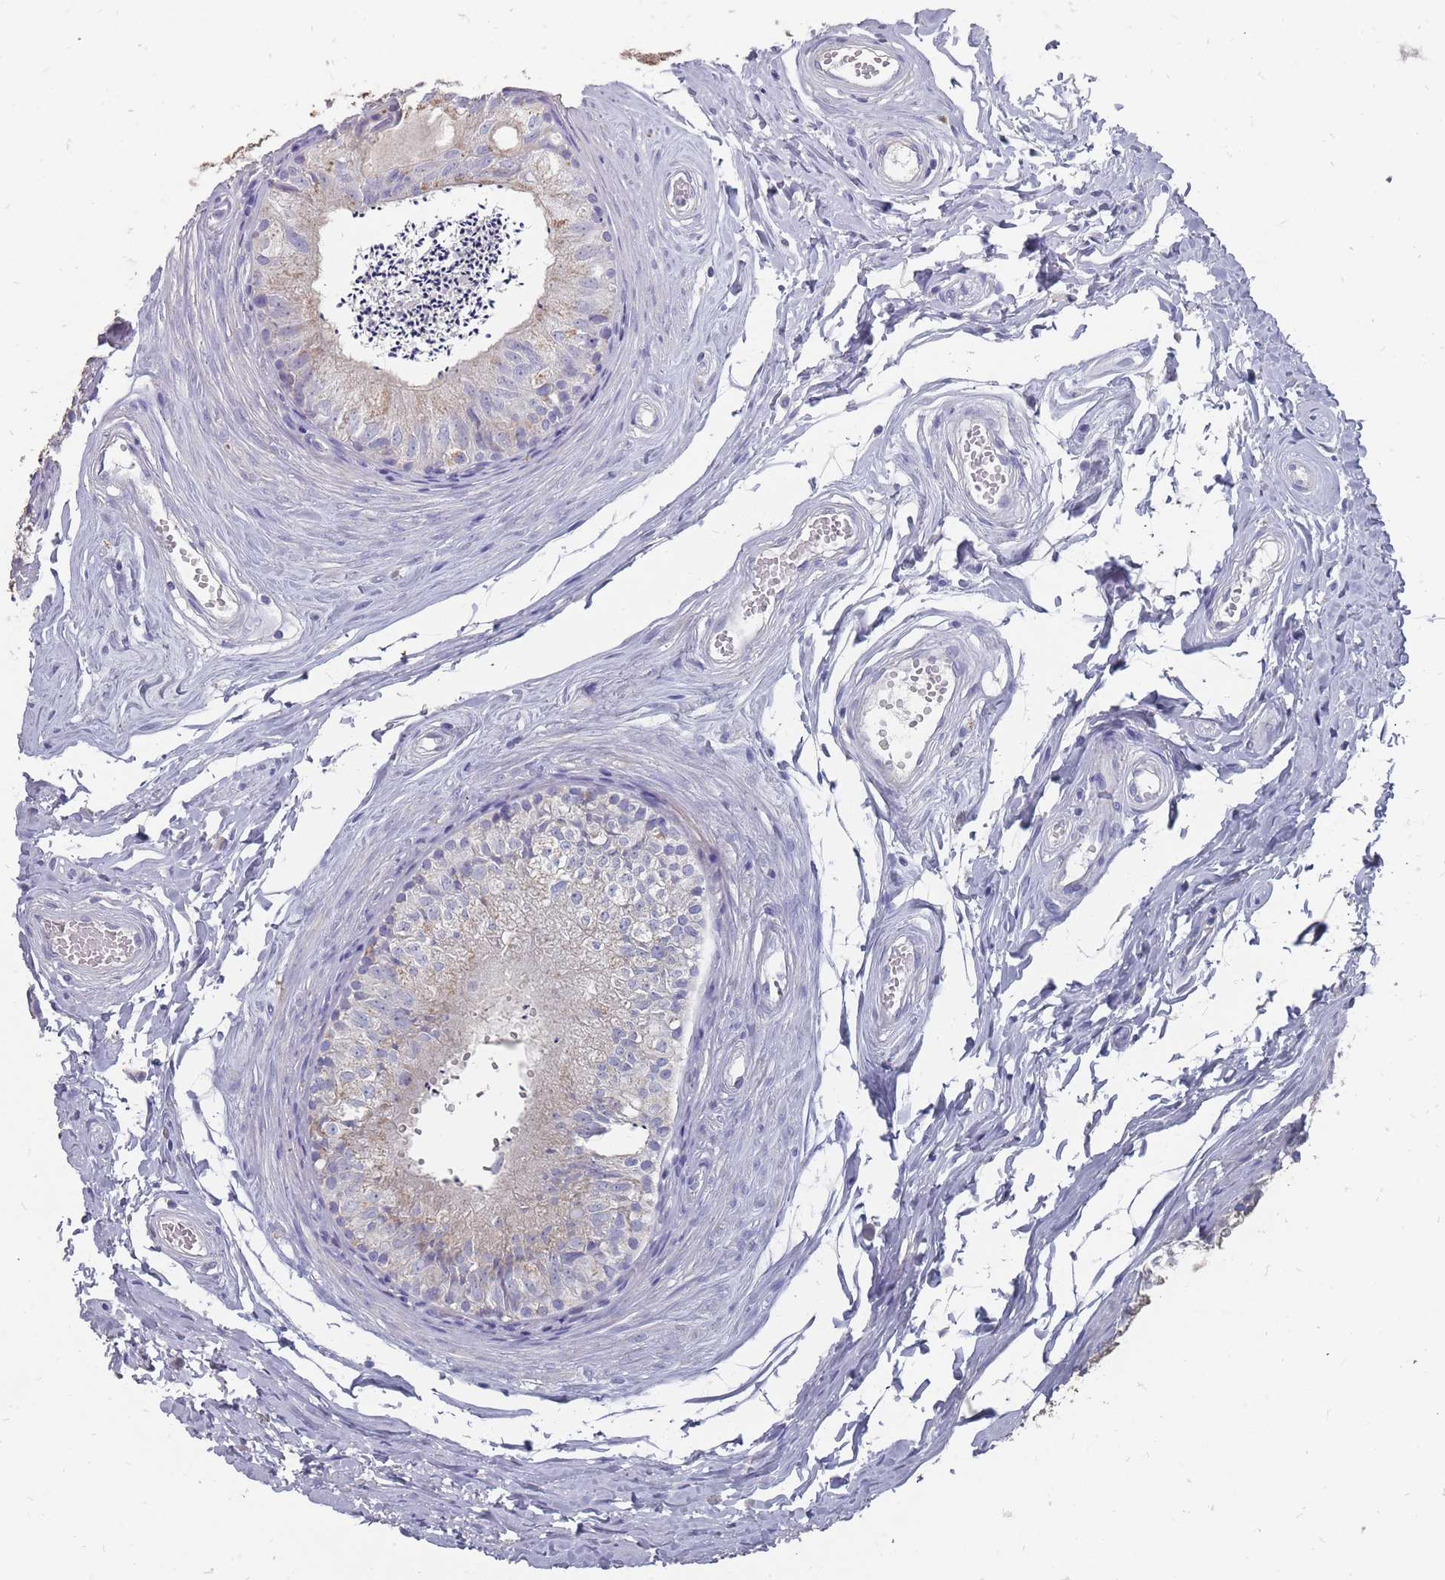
{"staining": {"intensity": "weak", "quantity": "<25%", "location": "cytoplasmic/membranous"}, "tissue": "epididymis", "cell_type": "Glandular cells", "image_type": "normal", "snomed": [{"axis": "morphology", "description": "Normal tissue, NOS"}, {"axis": "topography", "description": "Epididymis"}], "caption": "Protein analysis of benign epididymis demonstrates no significant expression in glandular cells. (Brightfield microscopy of DAB (3,3'-diaminobenzidine) IHC at high magnification).", "gene": "OTULINL", "patient": {"sex": "male", "age": 56}}